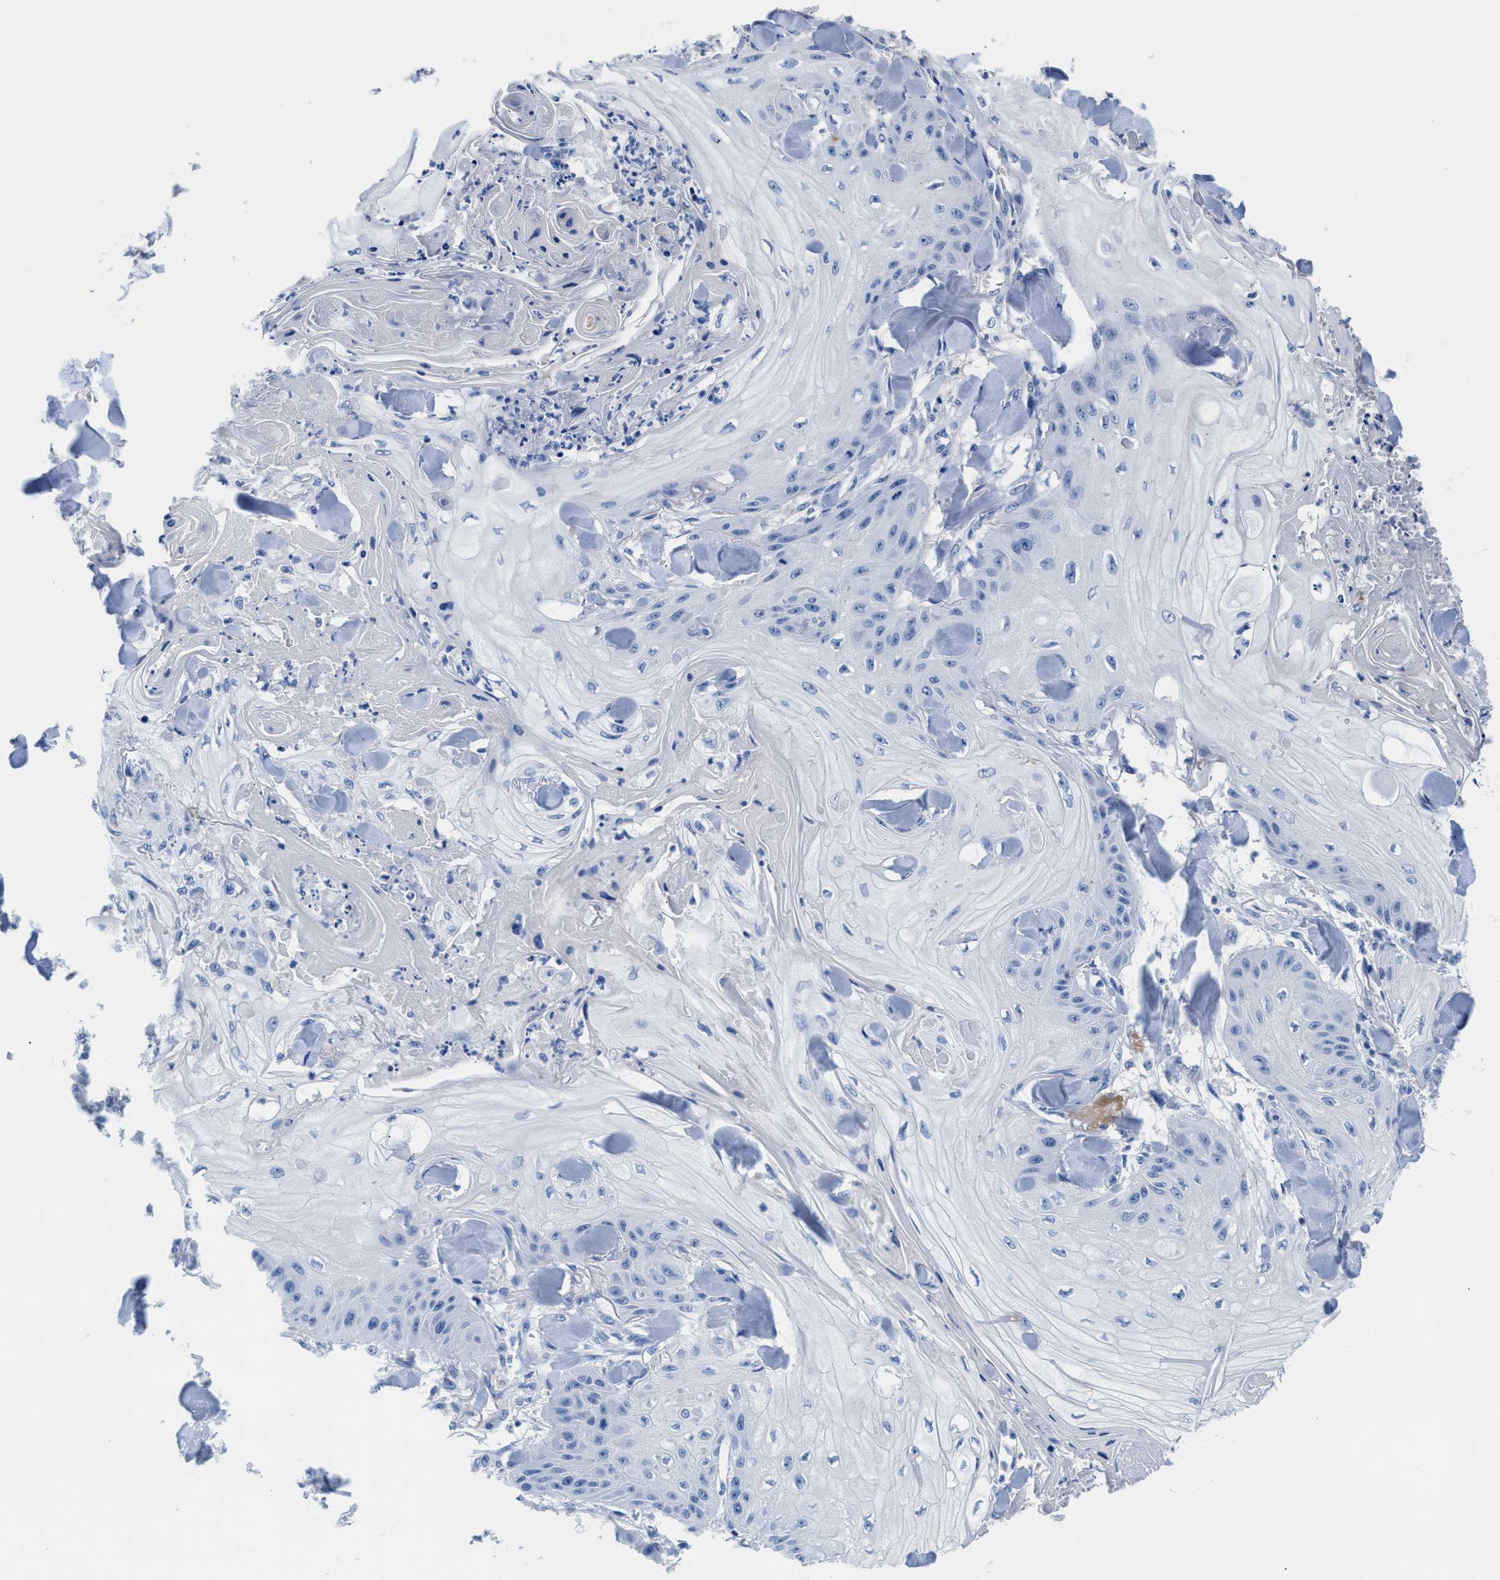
{"staining": {"intensity": "negative", "quantity": "none", "location": "none"}, "tissue": "skin cancer", "cell_type": "Tumor cells", "image_type": "cancer", "snomed": [{"axis": "morphology", "description": "Squamous cell carcinoma, NOS"}, {"axis": "topography", "description": "Skin"}], "caption": "This photomicrograph is of skin squamous cell carcinoma stained with immunohistochemistry (IHC) to label a protein in brown with the nuclei are counter-stained blue. There is no expression in tumor cells.", "gene": "SLFN13", "patient": {"sex": "male", "age": 74}}